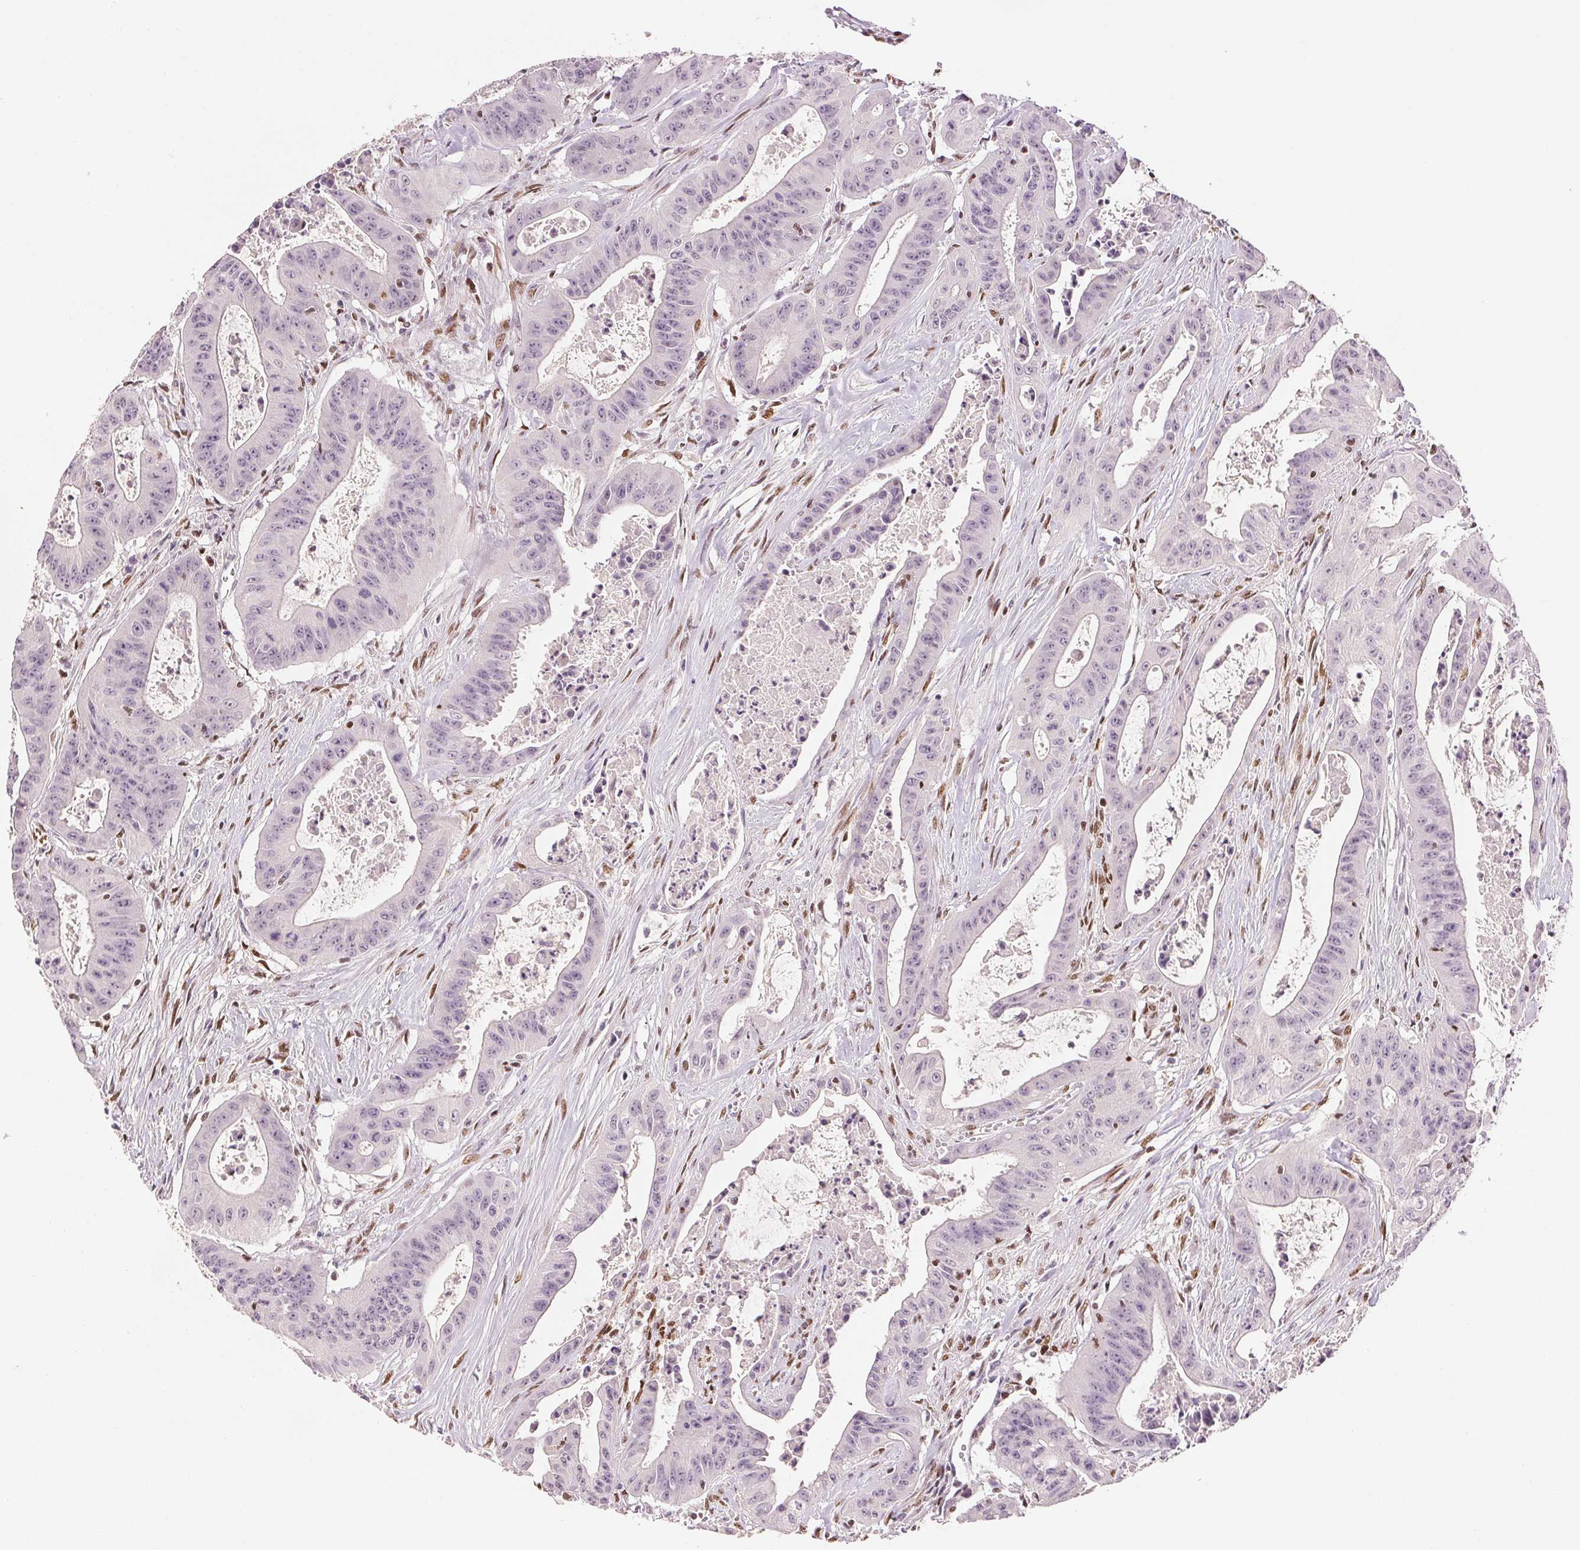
{"staining": {"intensity": "negative", "quantity": "none", "location": "none"}, "tissue": "colorectal cancer", "cell_type": "Tumor cells", "image_type": "cancer", "snomed": [{"axis": "morphology", "description": "Adenocarcinoma, NOS"}, {"axis": "topography", "description": "Colon"}], "caption": "The histopathology image exhibits no staining of tumor cells in colorectal cancer (adenocarcinoma).", "gene": "RUNX2", "patient": {"sex": "male", "age": 33}}